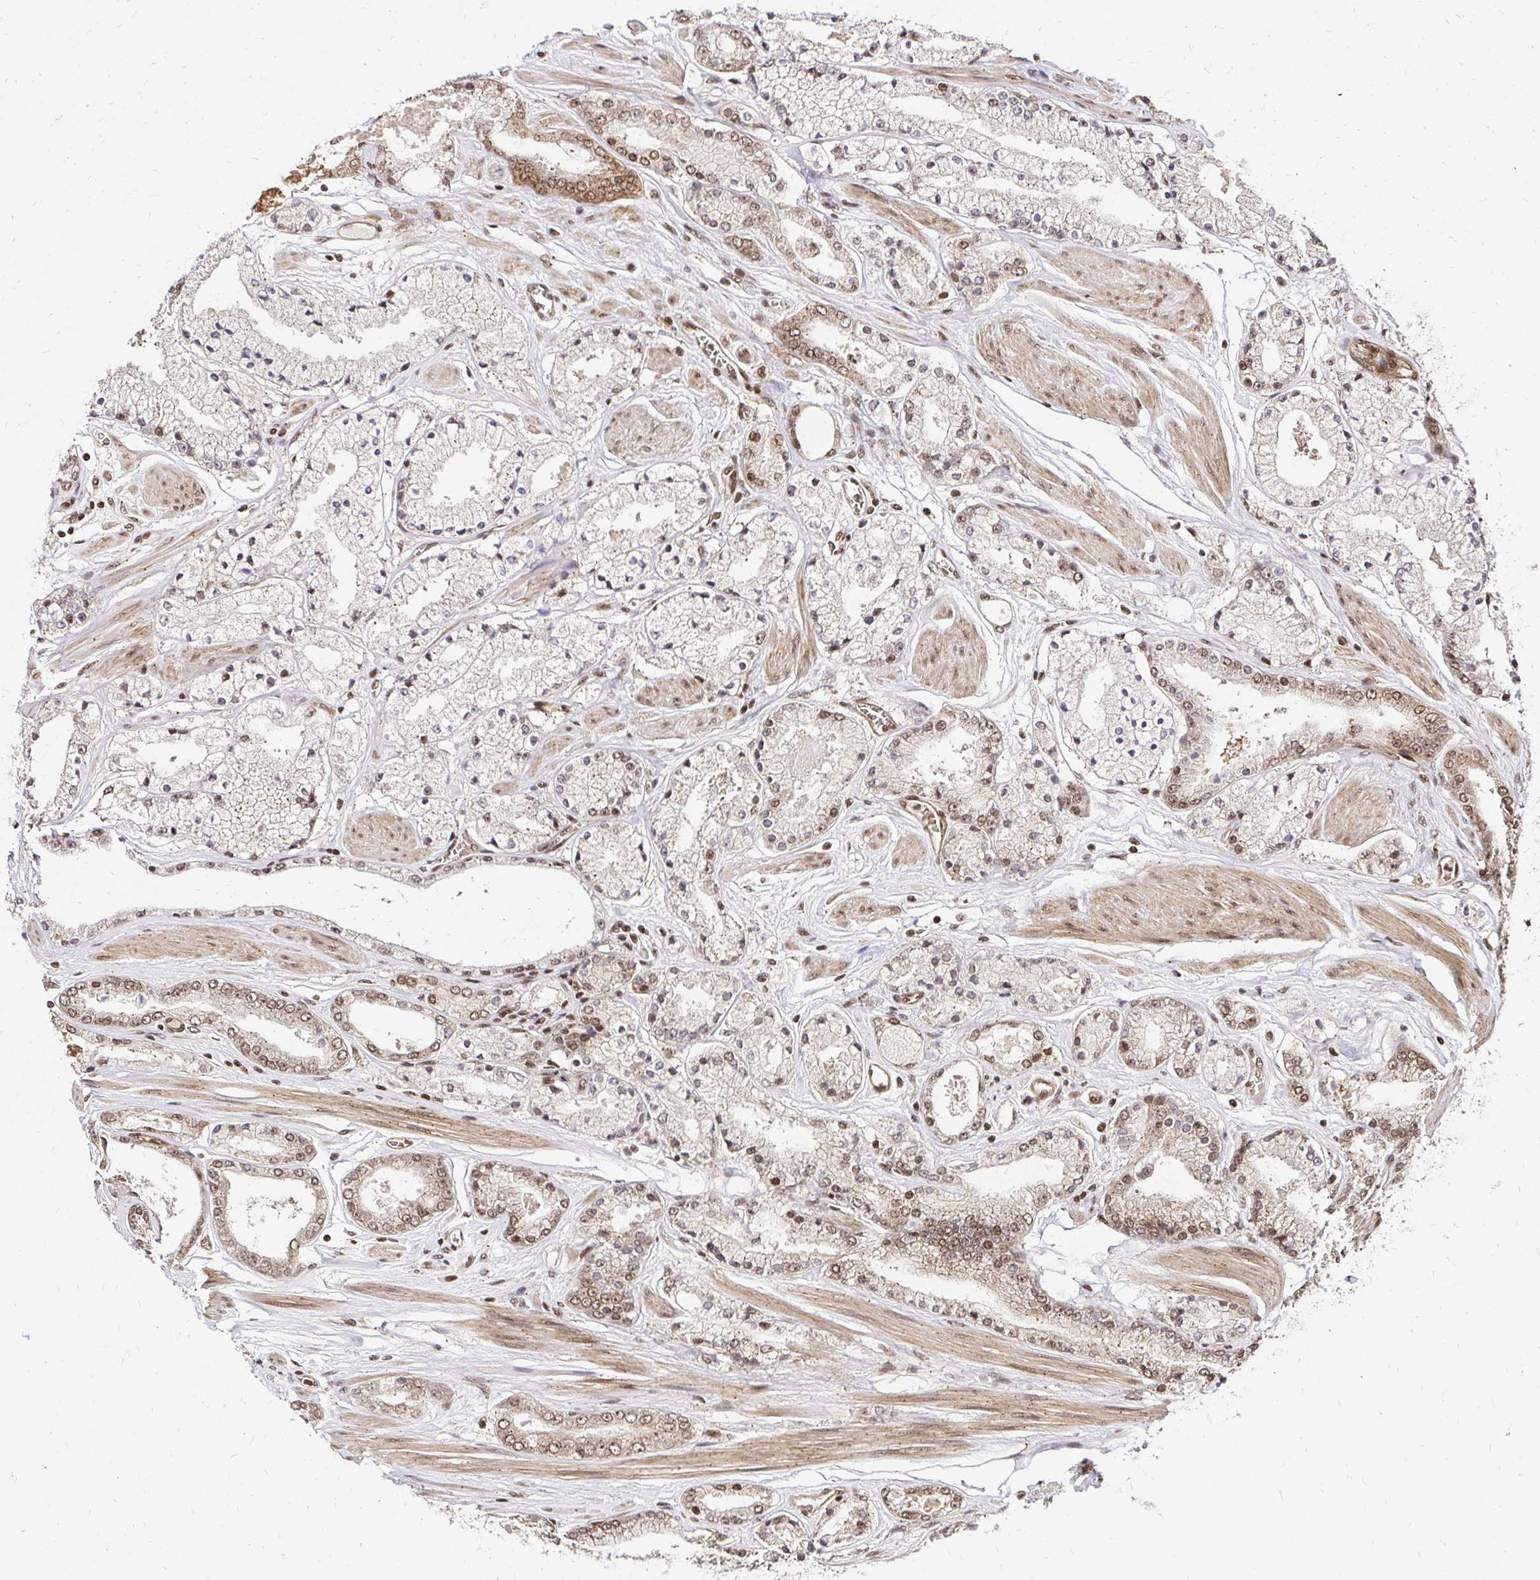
{"staining": {"intensity": "moderate", "quantity": "25%-75%", "location": "nuclear"}, "tissue": "prostate cancer", "cell_type": "Tumor cells", "image_type": "cancer", "snomed": [{"axis": "morphology", "description": "Adenocarcinoma, High grade"}, {"axis": "topography", "description": "Prostate"}], "caption": "An IHC image of tumor tissue is shown. Protein staining in brown labels moderate nuclear positivity in prostate cancer (adenocarcinoma (high-grade)) within tumor cells.", "gene": "GLYR1", "patient": {"sex": "male", "age": 63}}